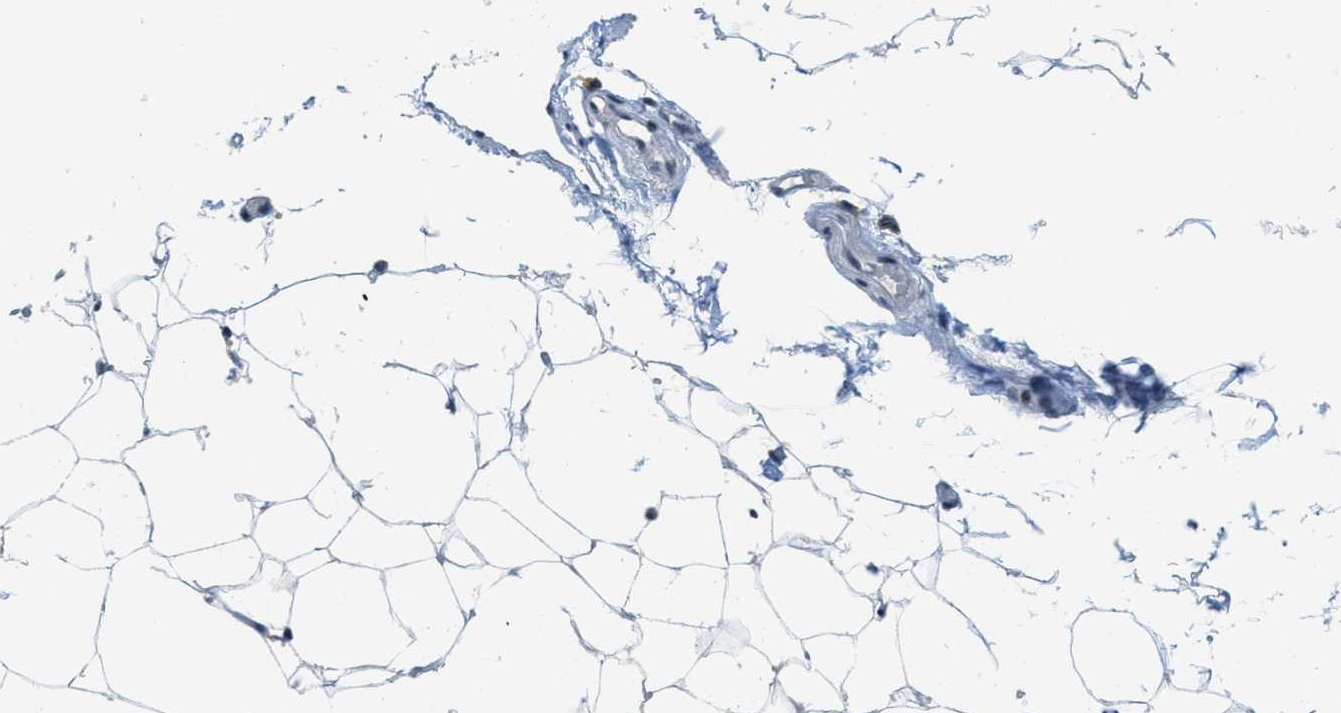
{"staining": {"intensity": "moderate", "quantity": "25%-75%", "location": "cytoplasmic/membranous"}, "tissue": "adipose tissue", "cell_type": "Adipocytes", "image_type": "normal", "snomed": [{"axis": "morphology", "description": "Normal tissue, NOS"}, {"axis": "topography", "description": "Breast"}, {"axis": "topography", "description": "Soft tissue"}], "caption": "This photomicrograph displays immunohistochemistry staining of normal adipose tissue, with medium moderate cytoplasmic/membranous positivity in approximately 25%-75% of adipocytes.", "gene": "ING1", "patient": {"sex": "female", "age": 75}}